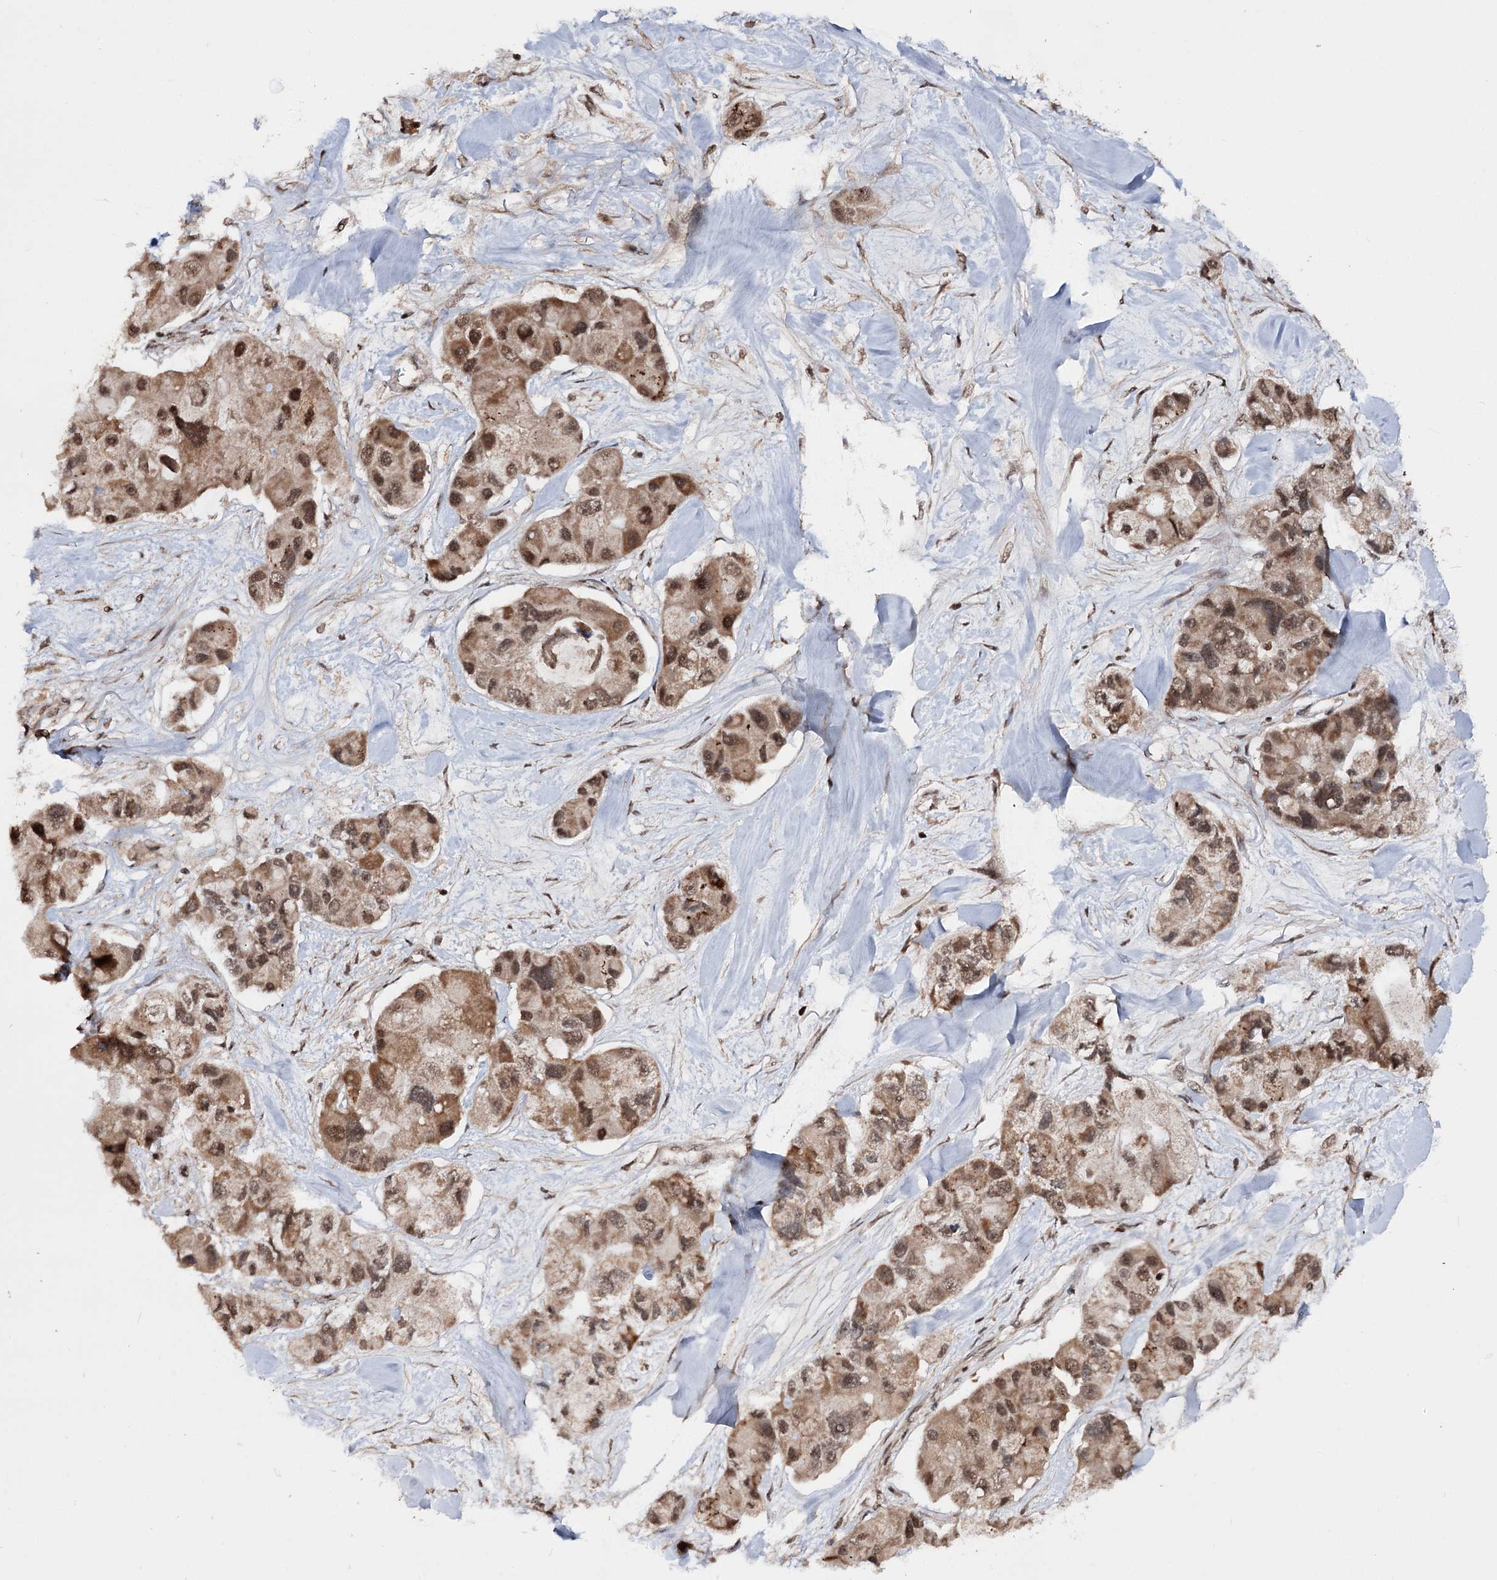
{"staining": {"intensity": "strong", "quantity": ">75%", "location": "cytoplasmic/membranous,nuclear"}, "tissue": "lung cancer", "cell_type": "Tumor cells", "image_type": "cancer", "snomed": [{"axis": "morphology", "description": "Adenocarcinoma, NOS"}, {"axis": "topography", "description": "Lung"}], "caption": "There is high levels of strong cytoplasmic/membranous and nuclear staining in tumor cells of lung cancer, as demonstrated by immunohistochemical staining (brown color).", "gene": "FAM53B", "patient": {"sex": "female", "age": 54}}